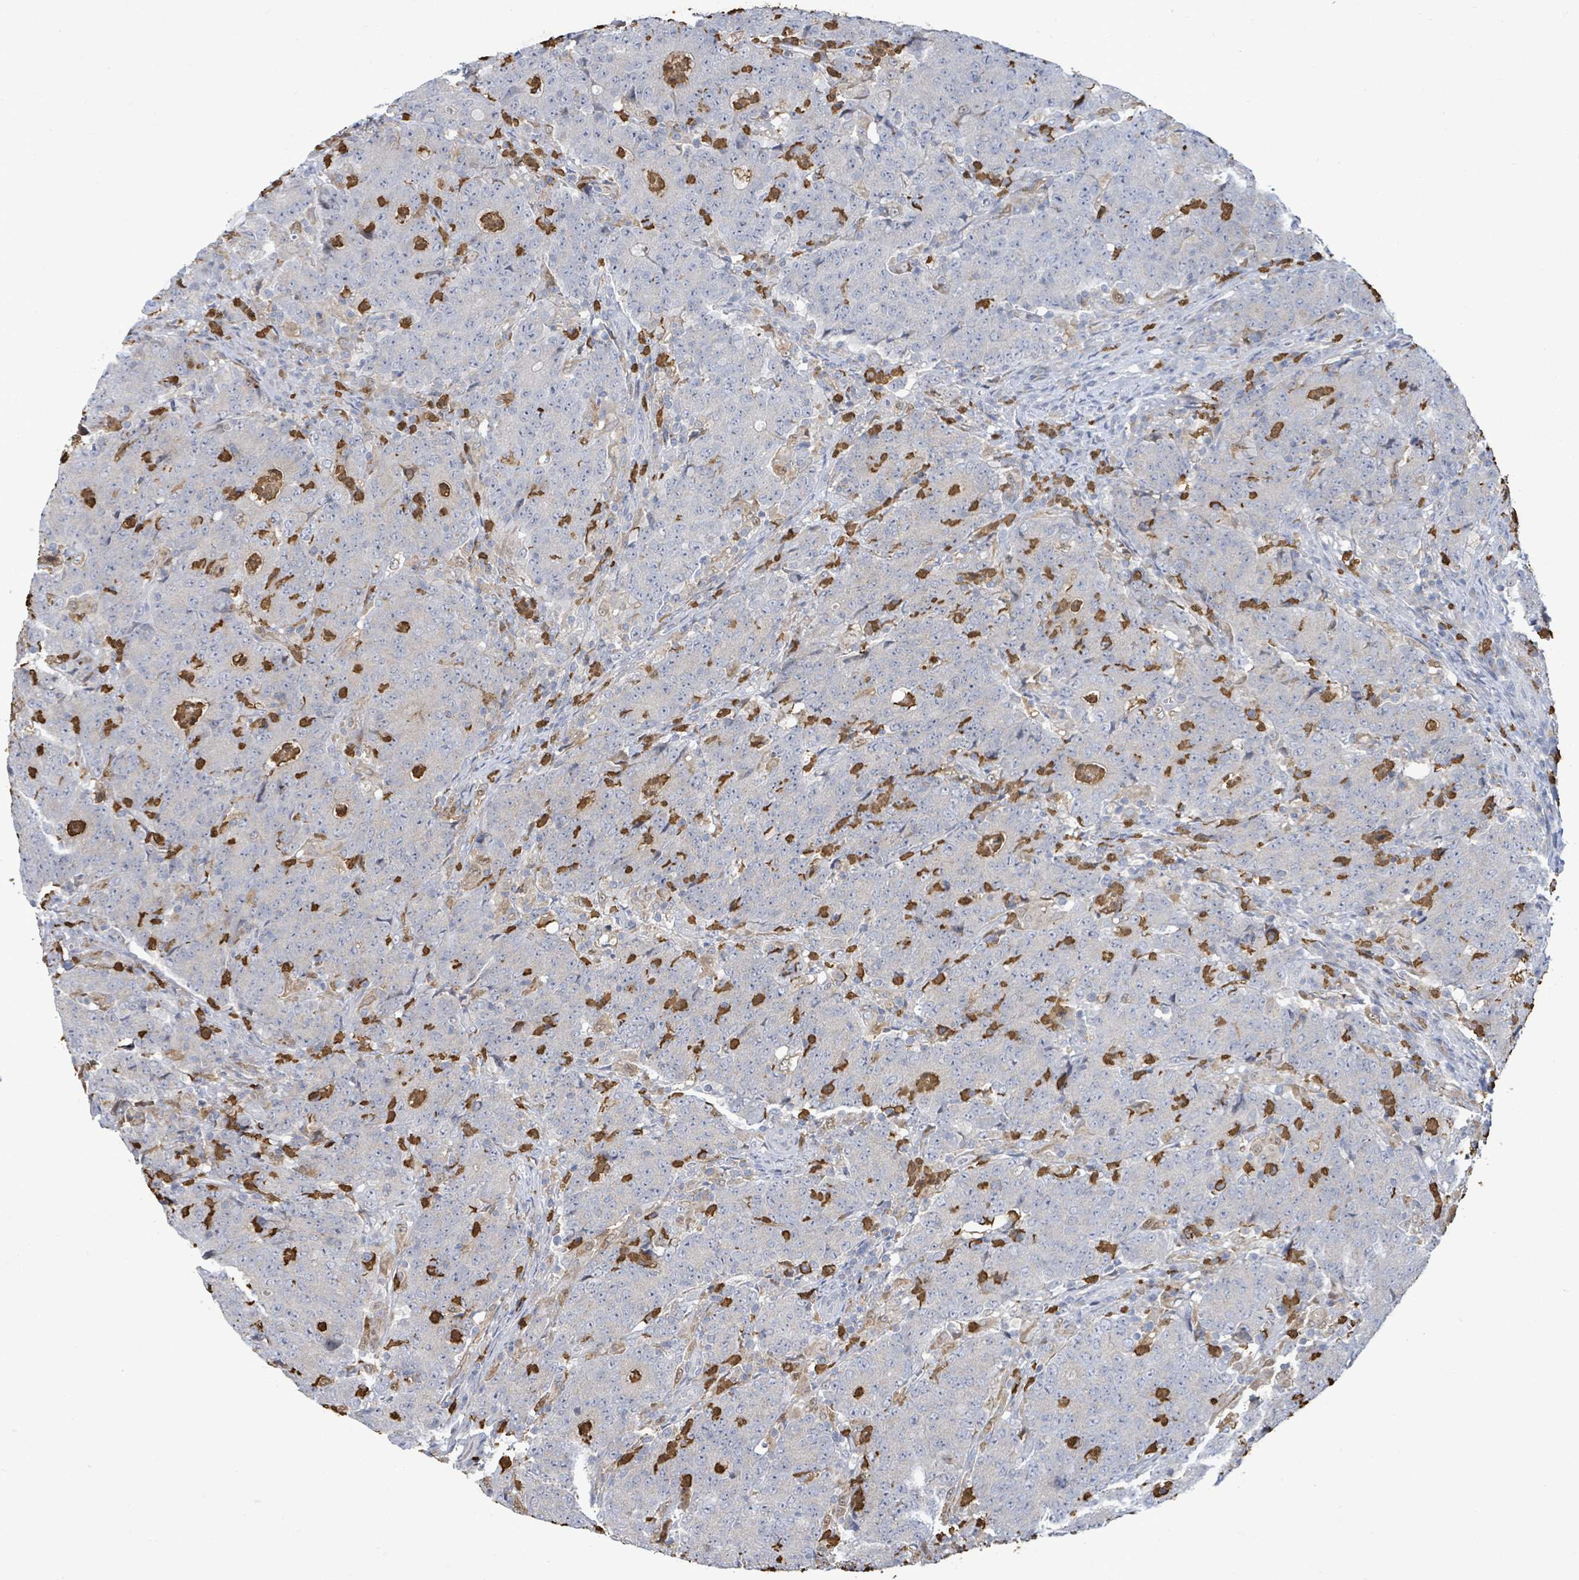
{"staining": {"intensity": "negative", "quantity": "none", "location": "none"}, "tissue": "colorectal cancer", "cell_type": "Tumor cells", "image_type": "cancer", "snomed": [{"axis": "morphology", "description": "Adenocarcinoma, NOS"}, {"axis": "topography", "description": "Colon"}], "caption": "Tumor cells are negative for protein expression in human colorectal cancer. The staining is performed using DAB brown chromogen with nuclei counter-stained in using hematoxylin.", "gene": "FAM210A", "patient": {"sex": "female", "age": 75}}